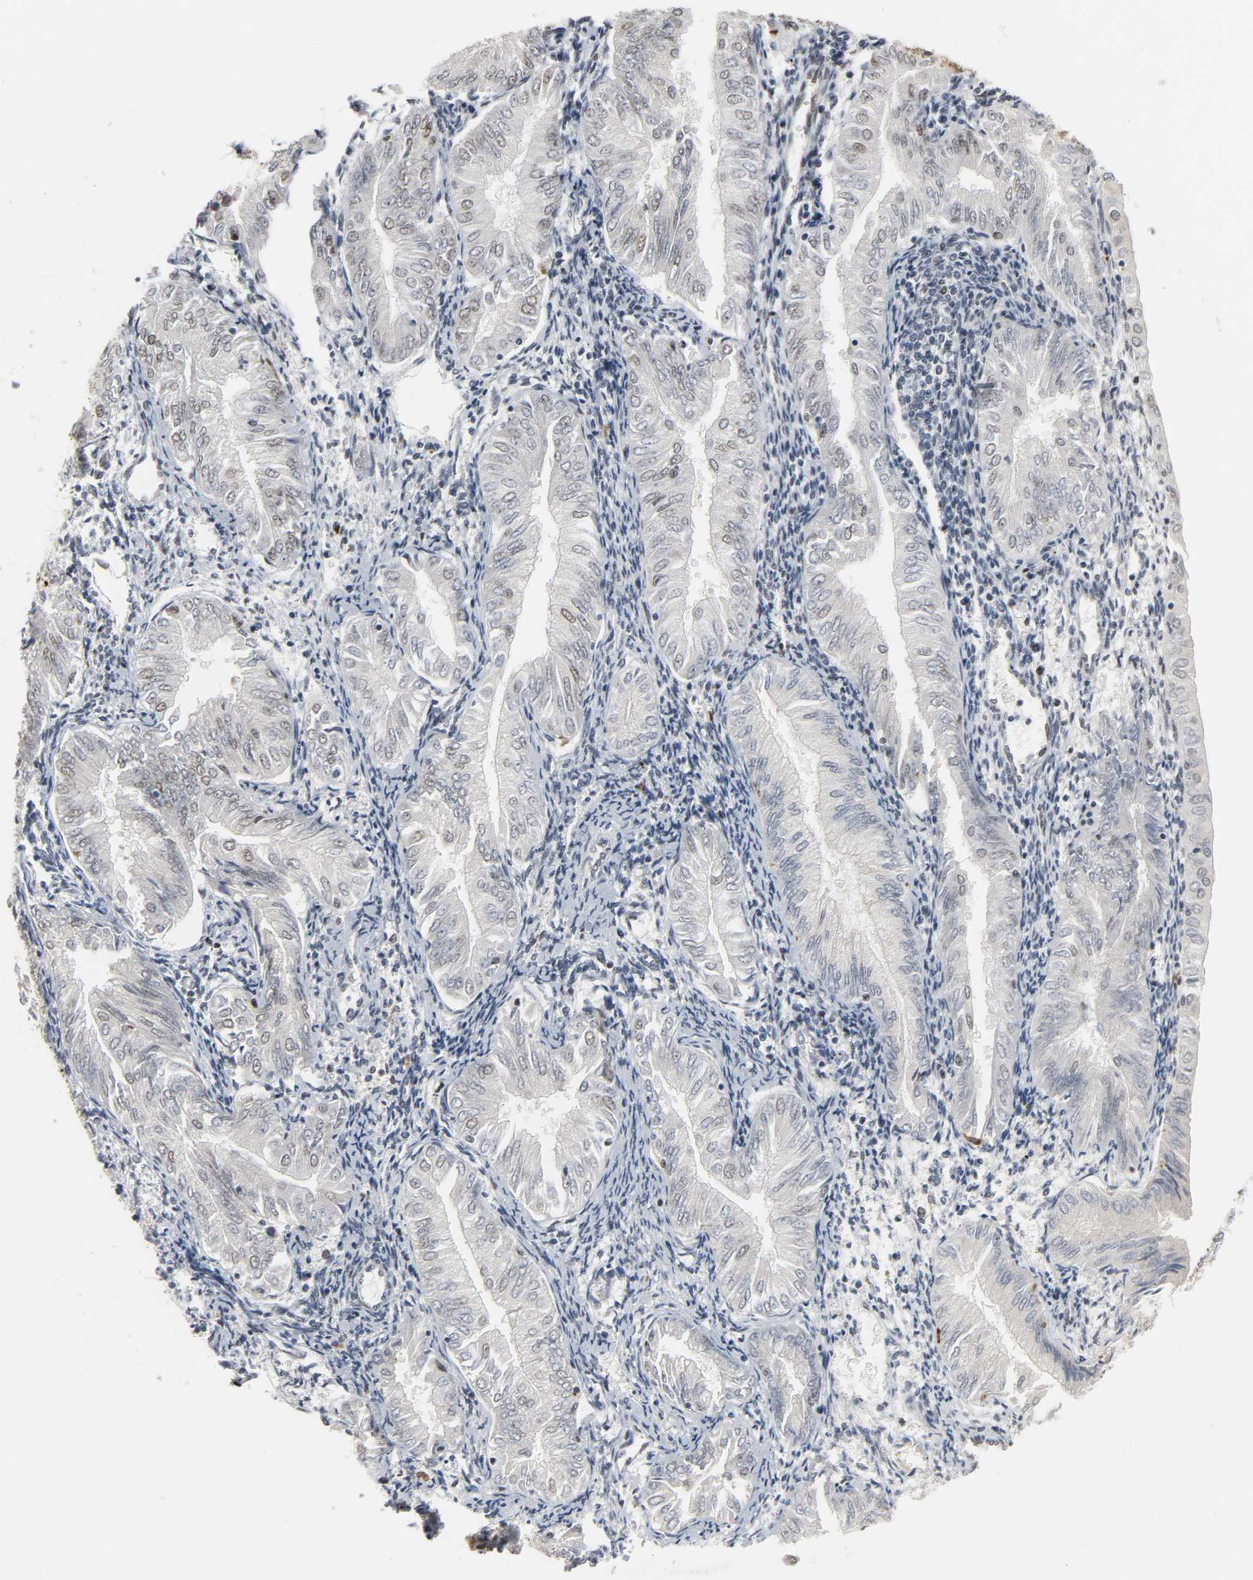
{"staining": {"intensity": "negative", "quantity": "none", "location": "none"}, "tissue": "endometrial cancer", "cell_type": "Tumor cells", "image_type": "cancer", "snomed": [{"axis": "morphology", "description": "Adenocarcinoma, NOS"}, {"axis": "topography", "description": "Endometrium"}], "caption": "The photomicrograph exhibits no staining of tumor cells in endometrial cancer (adenocarcinoma).", "gene": "DAZAP1", "patient": {"sex": "female", "age": 53}}